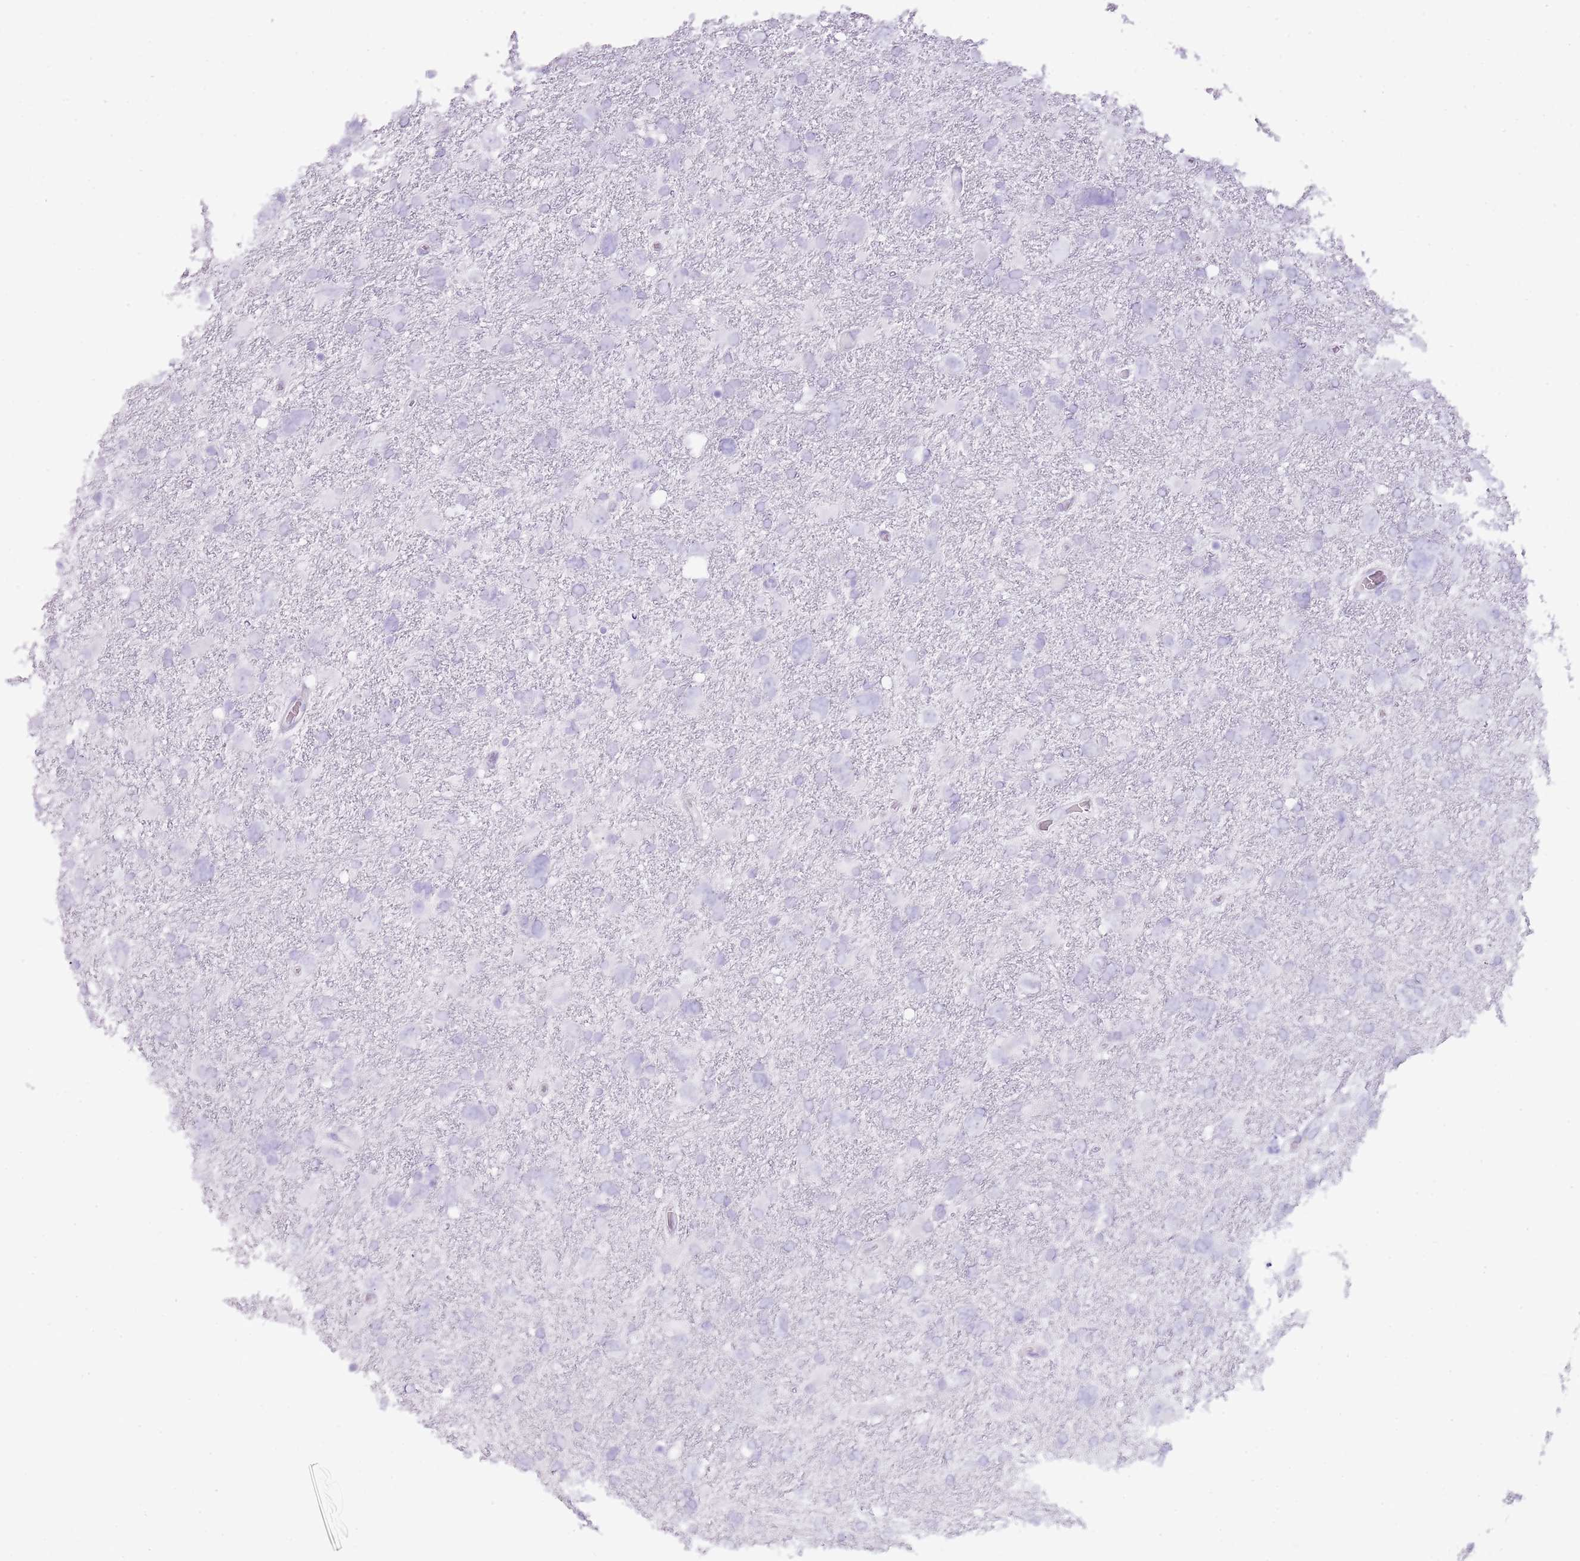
{"staining": {"intensity": "negative", "quantity": "none", "location": "none"}, "tissue": "glioma", "cell_type": "Tumor cells", "image_type": "cancer", "snomed": [{"axis": "morphology", "description": "Glioma, malignant, High grade"}, {"axis": "topography", "description": "Brain"}], "caption": "Image shows no significant protein positivity in tumor cells of glioma. (Stains: DAB (3,3'-diaminobenzidine) immunohistochemistry with hematoxylin counter stain, Microscopy: brightfield microscopy at high magnification).", "gene": "CD177", "patient": {"sex": "male", "age": 61}}